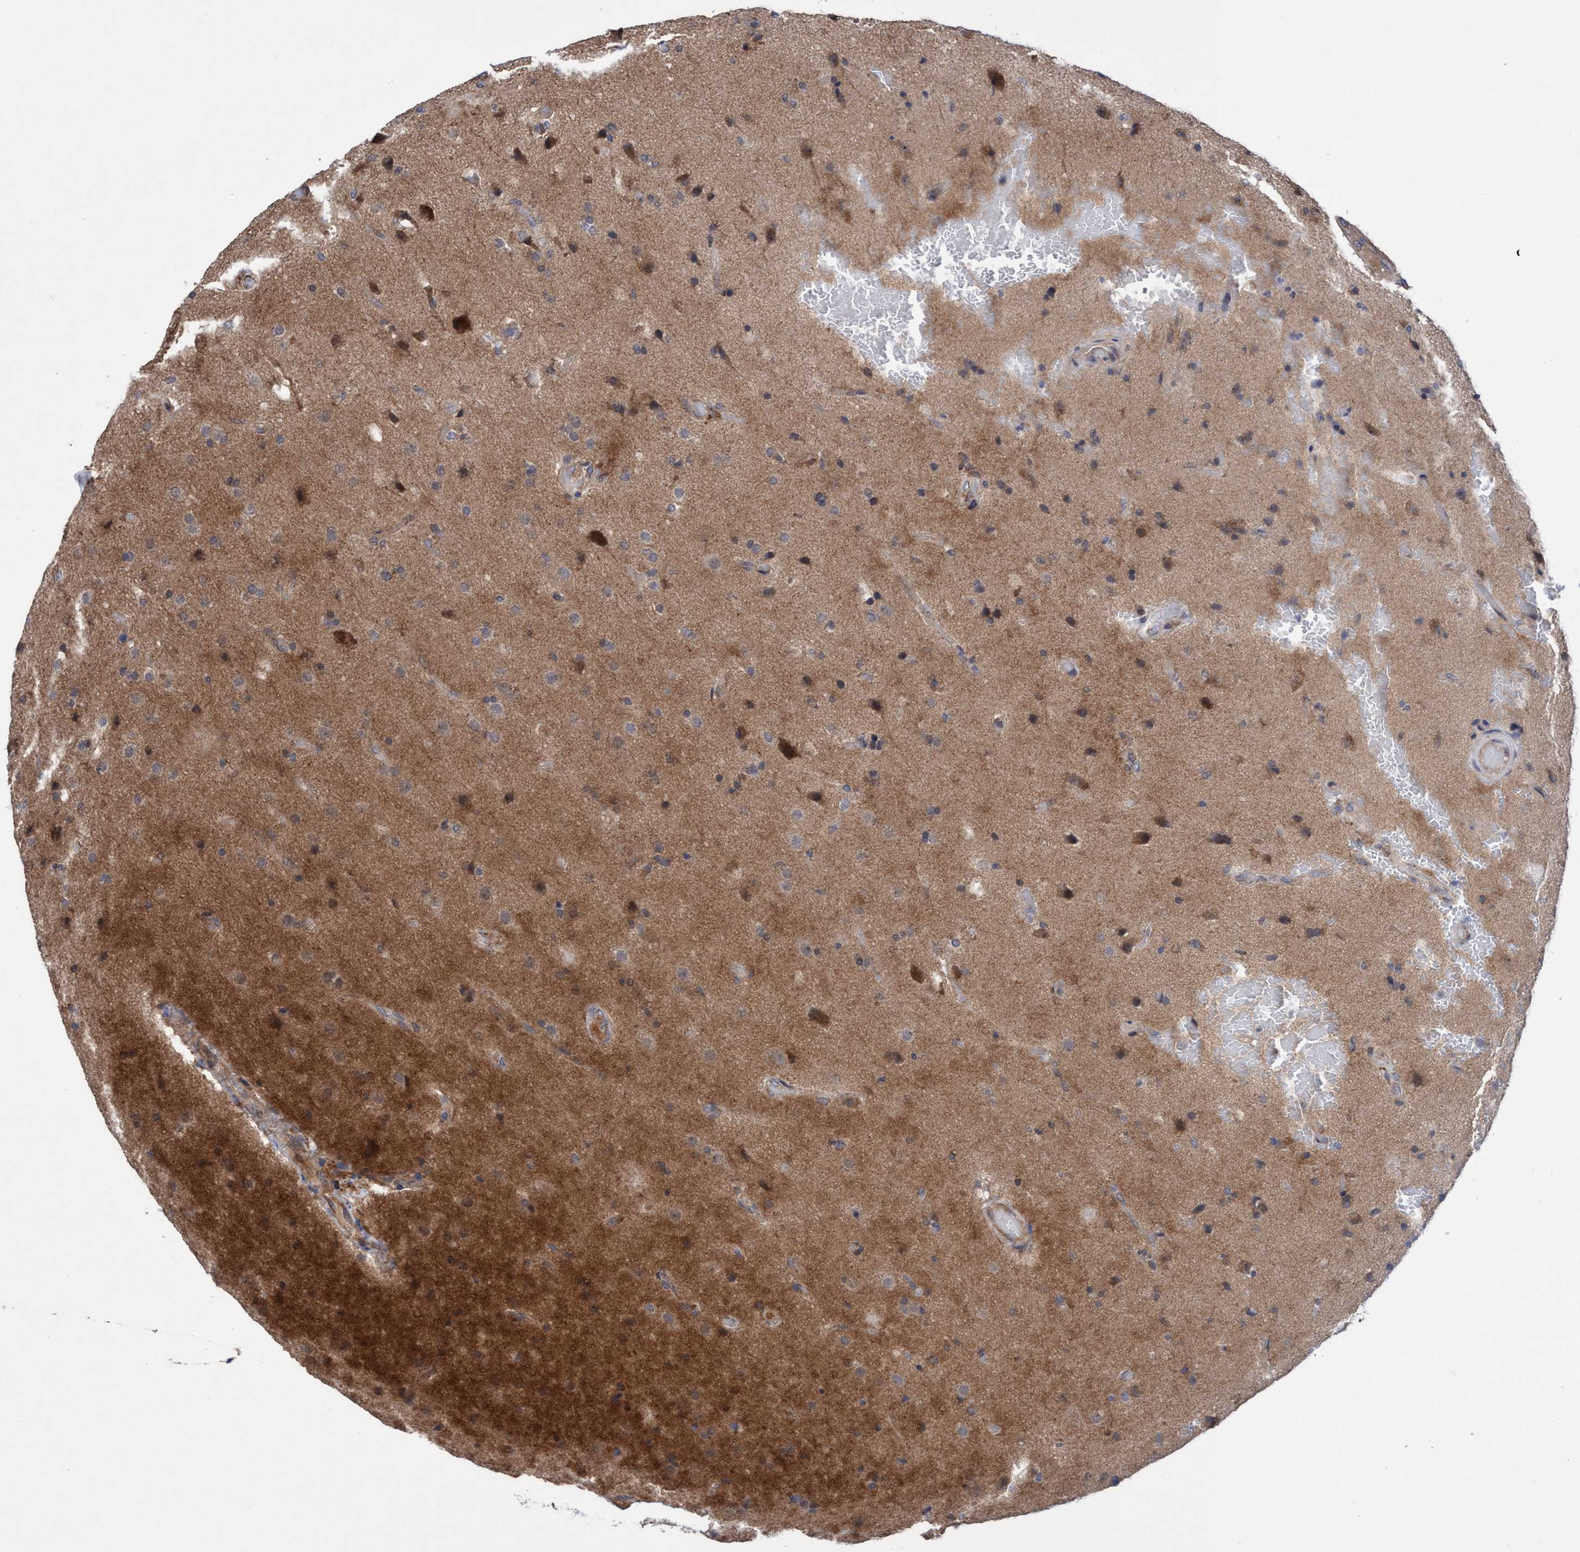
{"staining": {"intensity": "moderate", "quantity": "<25%", "location": "cytoplasmic/membranous"}, "tissue": "glioma", "cell_type": "Tumor cells", "image_type": "cancer", "snomed": [{"axis": "morphology", "description": "Normal tissue, NOS"}, {"axis": "morphology", "description": "Glioma, malignant, High grade"}, {"axis": "topography", "description": "Cerebral cortex"}], "caption": "A high-resolution image shows immunohistochemistry staining of glioma, which displays moderate cytoplasmic/membranous positivity in approximately <25% of tumor cells.", "gene": "P2RY14", "patient": {"sex": "male", "age": 77}}